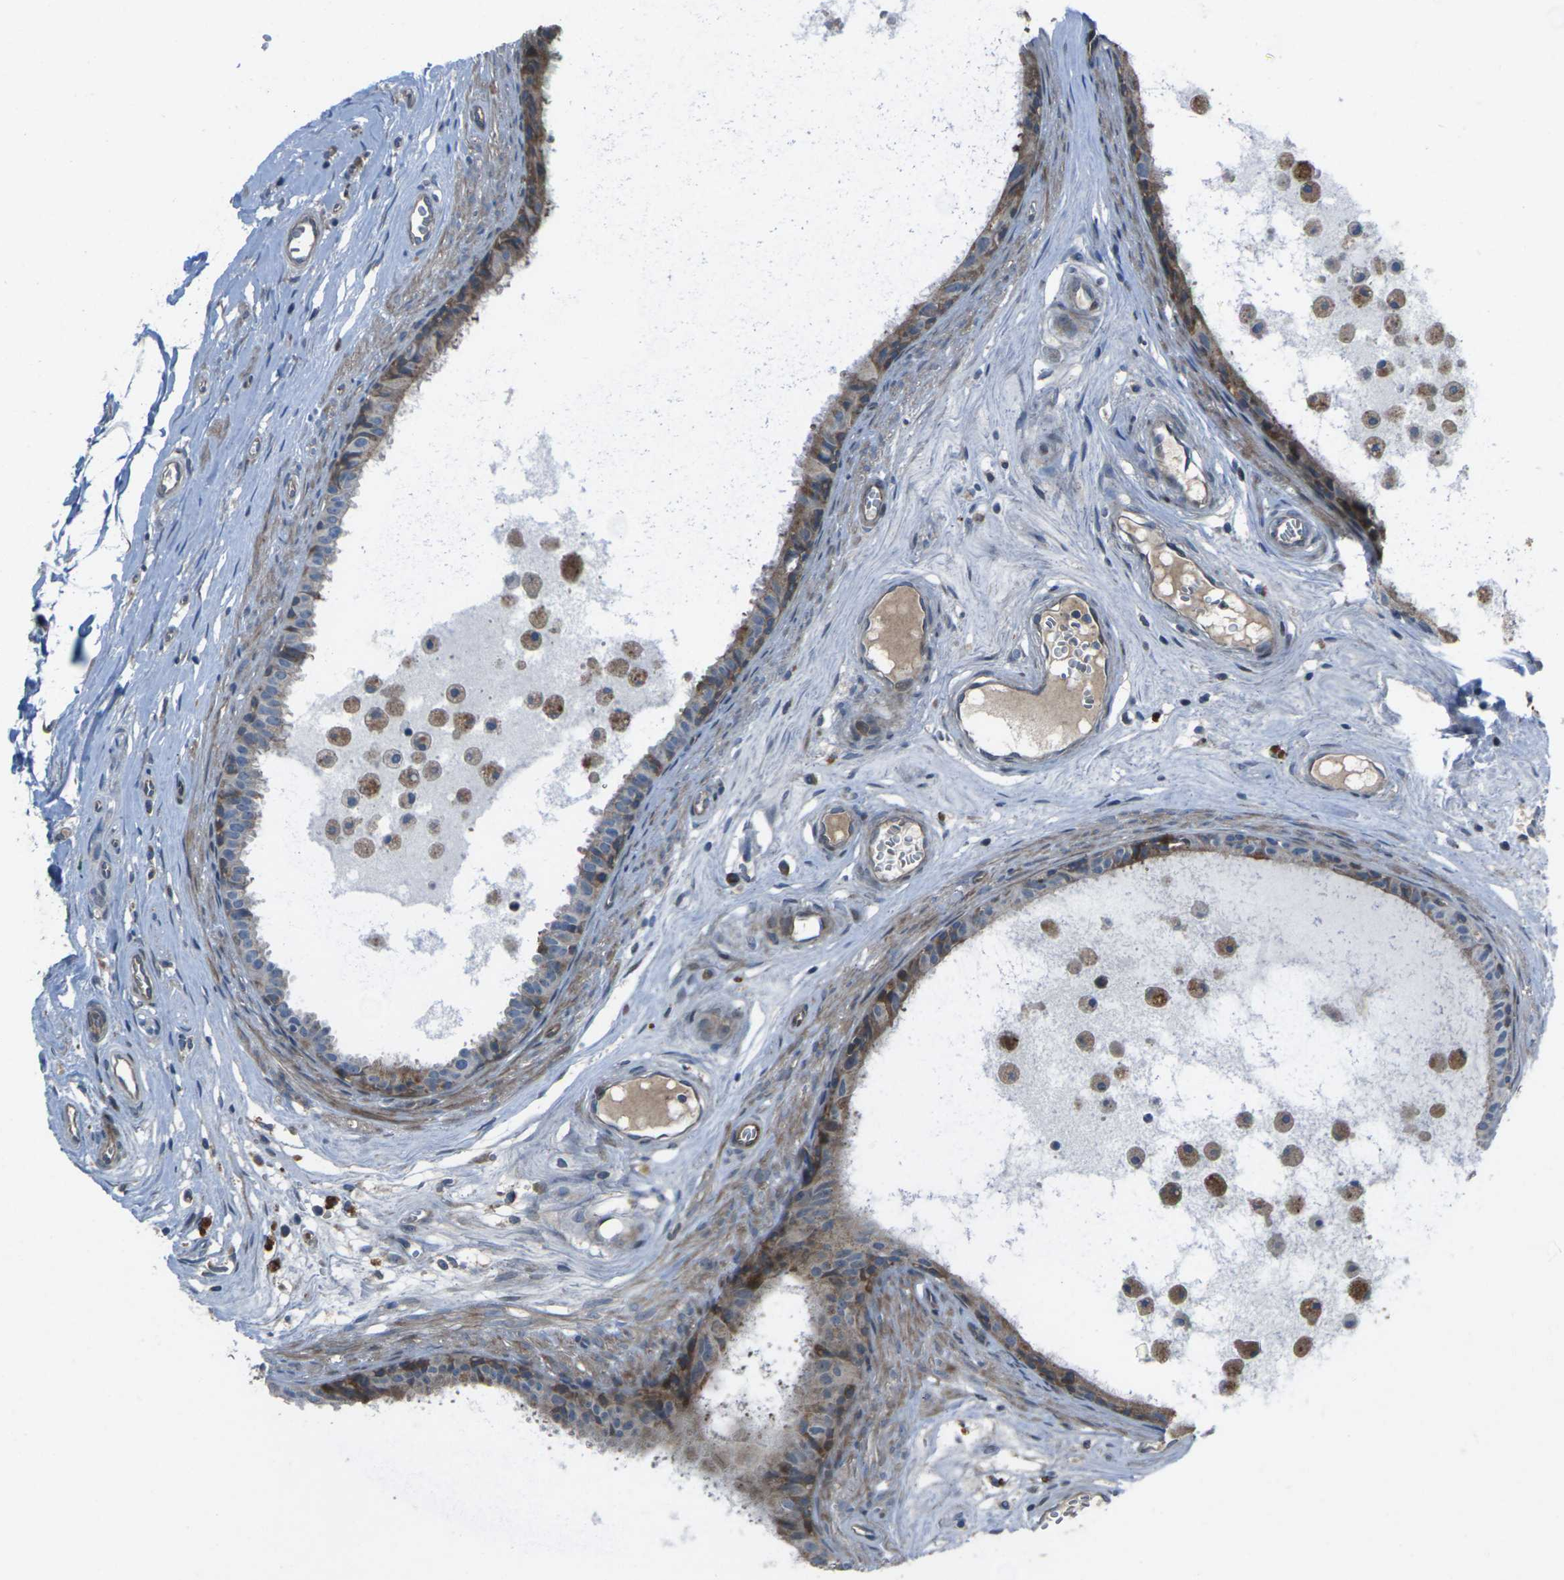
{"staining": {"intensity": "moderate", "quantity": ">75%", "location": "cytoplasmic/membranous"}, "tissue": "epididymis", "cell_type": "Glandular cells", "image_type": "normal", "snomed": [{"axis": "morphology", "description": "Normal tissue, NOS"}, {"axis": "morphology", "description": "Inflammation, NOS"}, {"axis": "topography", "description": "Epididymis"}], "caption": "Glandular cells show moderate cytoplasmic/membranous expression in approximately >75% of cells in unremarkable epididymis. The protein is stained brown, and the nuclei are stained in blue (DAB (3,3'-diaminobenzidine) IHC with brightfield microscopy, high magnification).", "gene": "EDNRA", "patient": {"sex": "male", "age": 85}}